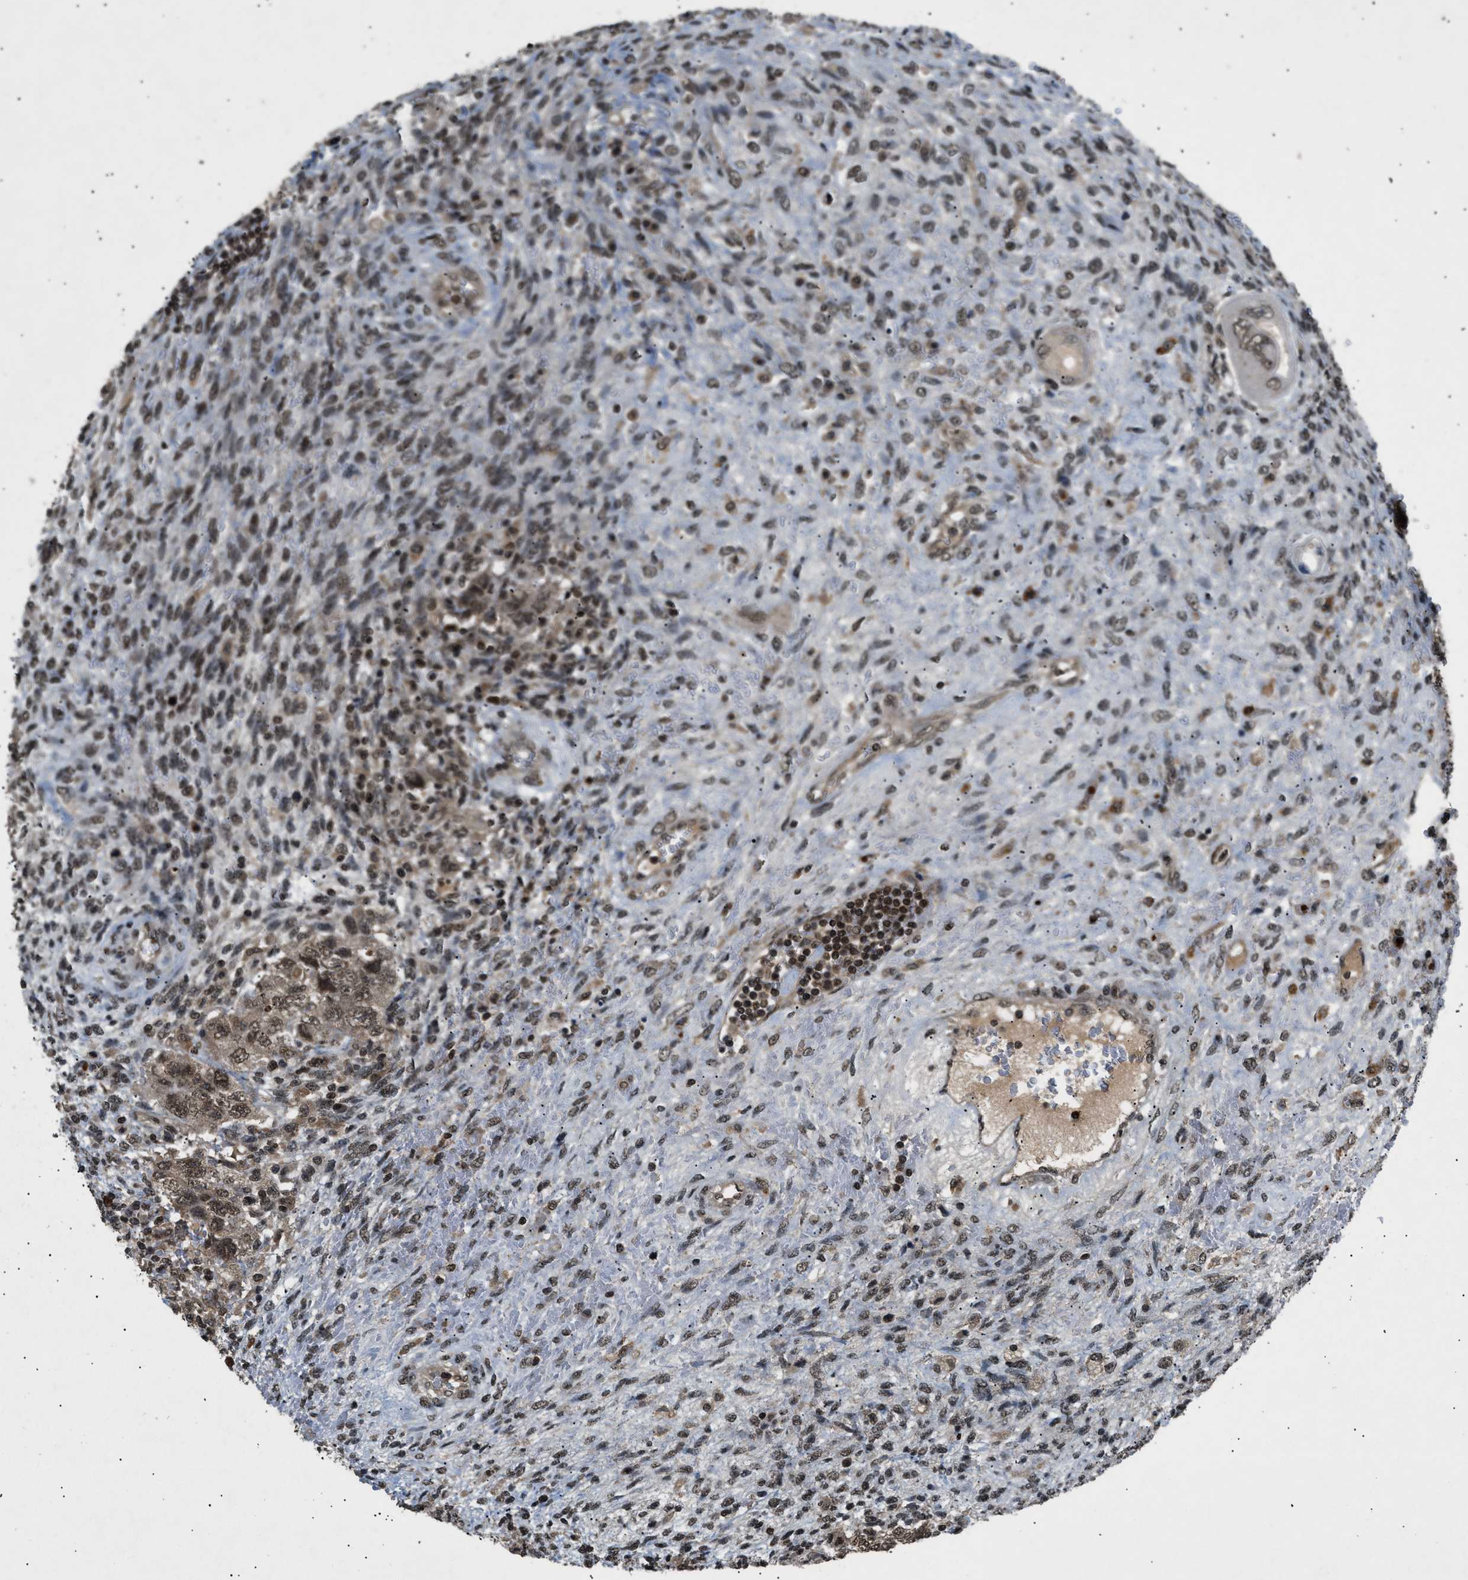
{"staining": {"intensity": "moderate", "quantity": ">75%", "location": "nuclear"}, "tissue": "testis cancer", "cell_type": "Tumor cells", "image_type": "cancer", "snomed": [{"axis": "morphology", "description": "Carcinoma, Embryonal, NOS"}, {"axis": "topography", "description": "Testis"}], "caption": "Embryonal carcinoma (testis) stained for a protein reveals moderate nuclear positivity in tumor cells. Using DAB (brown) and hematoxylin (blue) stains, captured at high magnification using brightfield microscopy.", "gene": "RBM5", "patient": {"sex": "male", "age": 26}}